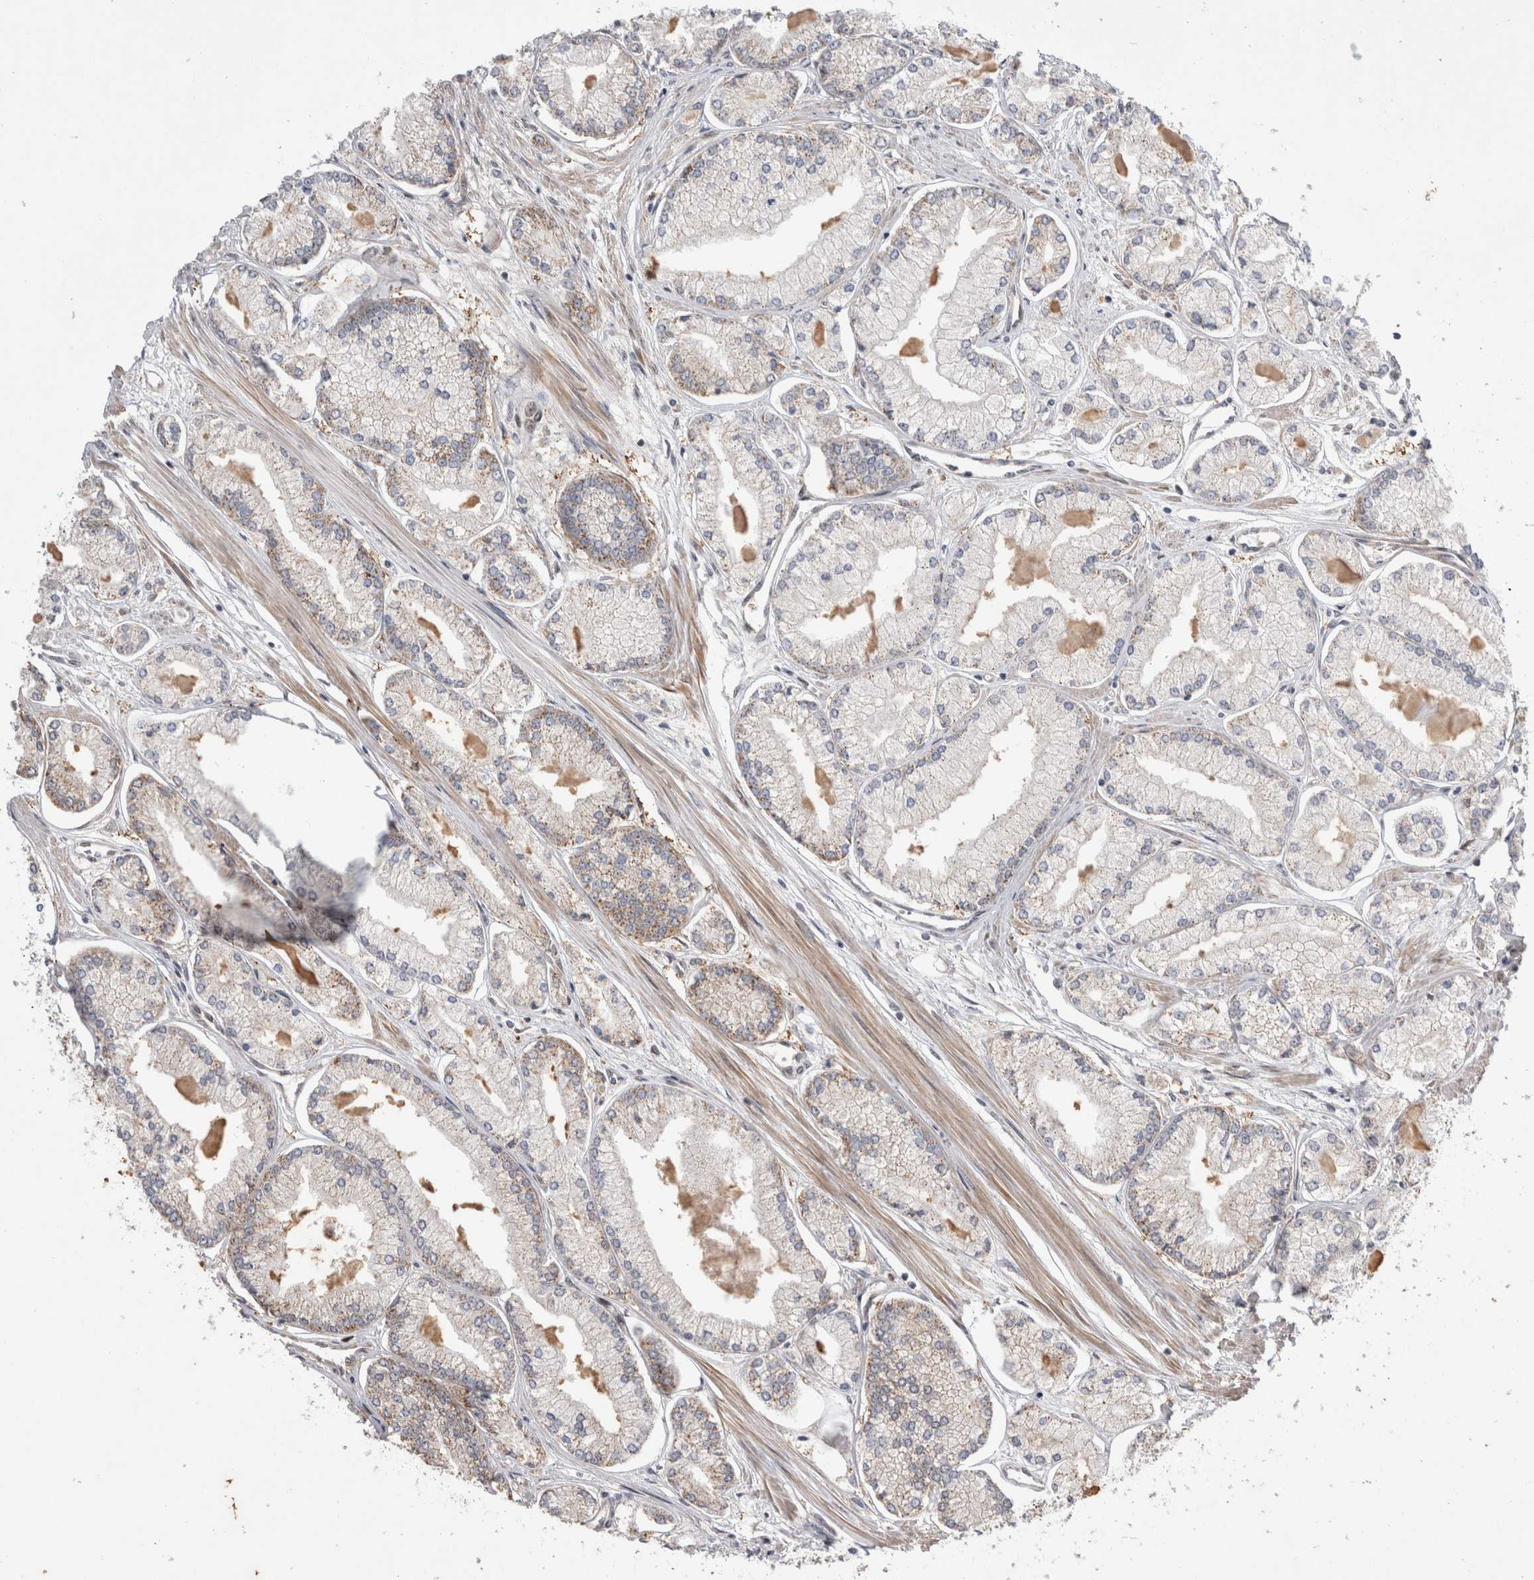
{"staining": {"intensity": "weak", "quantity": "25%-75%", "location": "cytoplasmic/membranous"}, "tissue": "prostate cancer", "cell_type": "Tumor cells", "image_type": "cancer", "snomed": [{"axis": "morphology", "description": "Adenocarcinoma, Low grade"}, {"axis": "topography", "description": "Prostate"}], "caption": "Adenocarcinoma (low-grade) (prostate) was stained to show a protein in brown. There is low levels of weak cytoplasmic/membranous expression in approximately 25%-75% of tumor cells. The staining was performed using DAB, with brown indicating positive protein expression. Nuclei are stained blue with hematoxylin.", "gene": "MRPL37", "patient": {"sex": "male", "age": 52}}